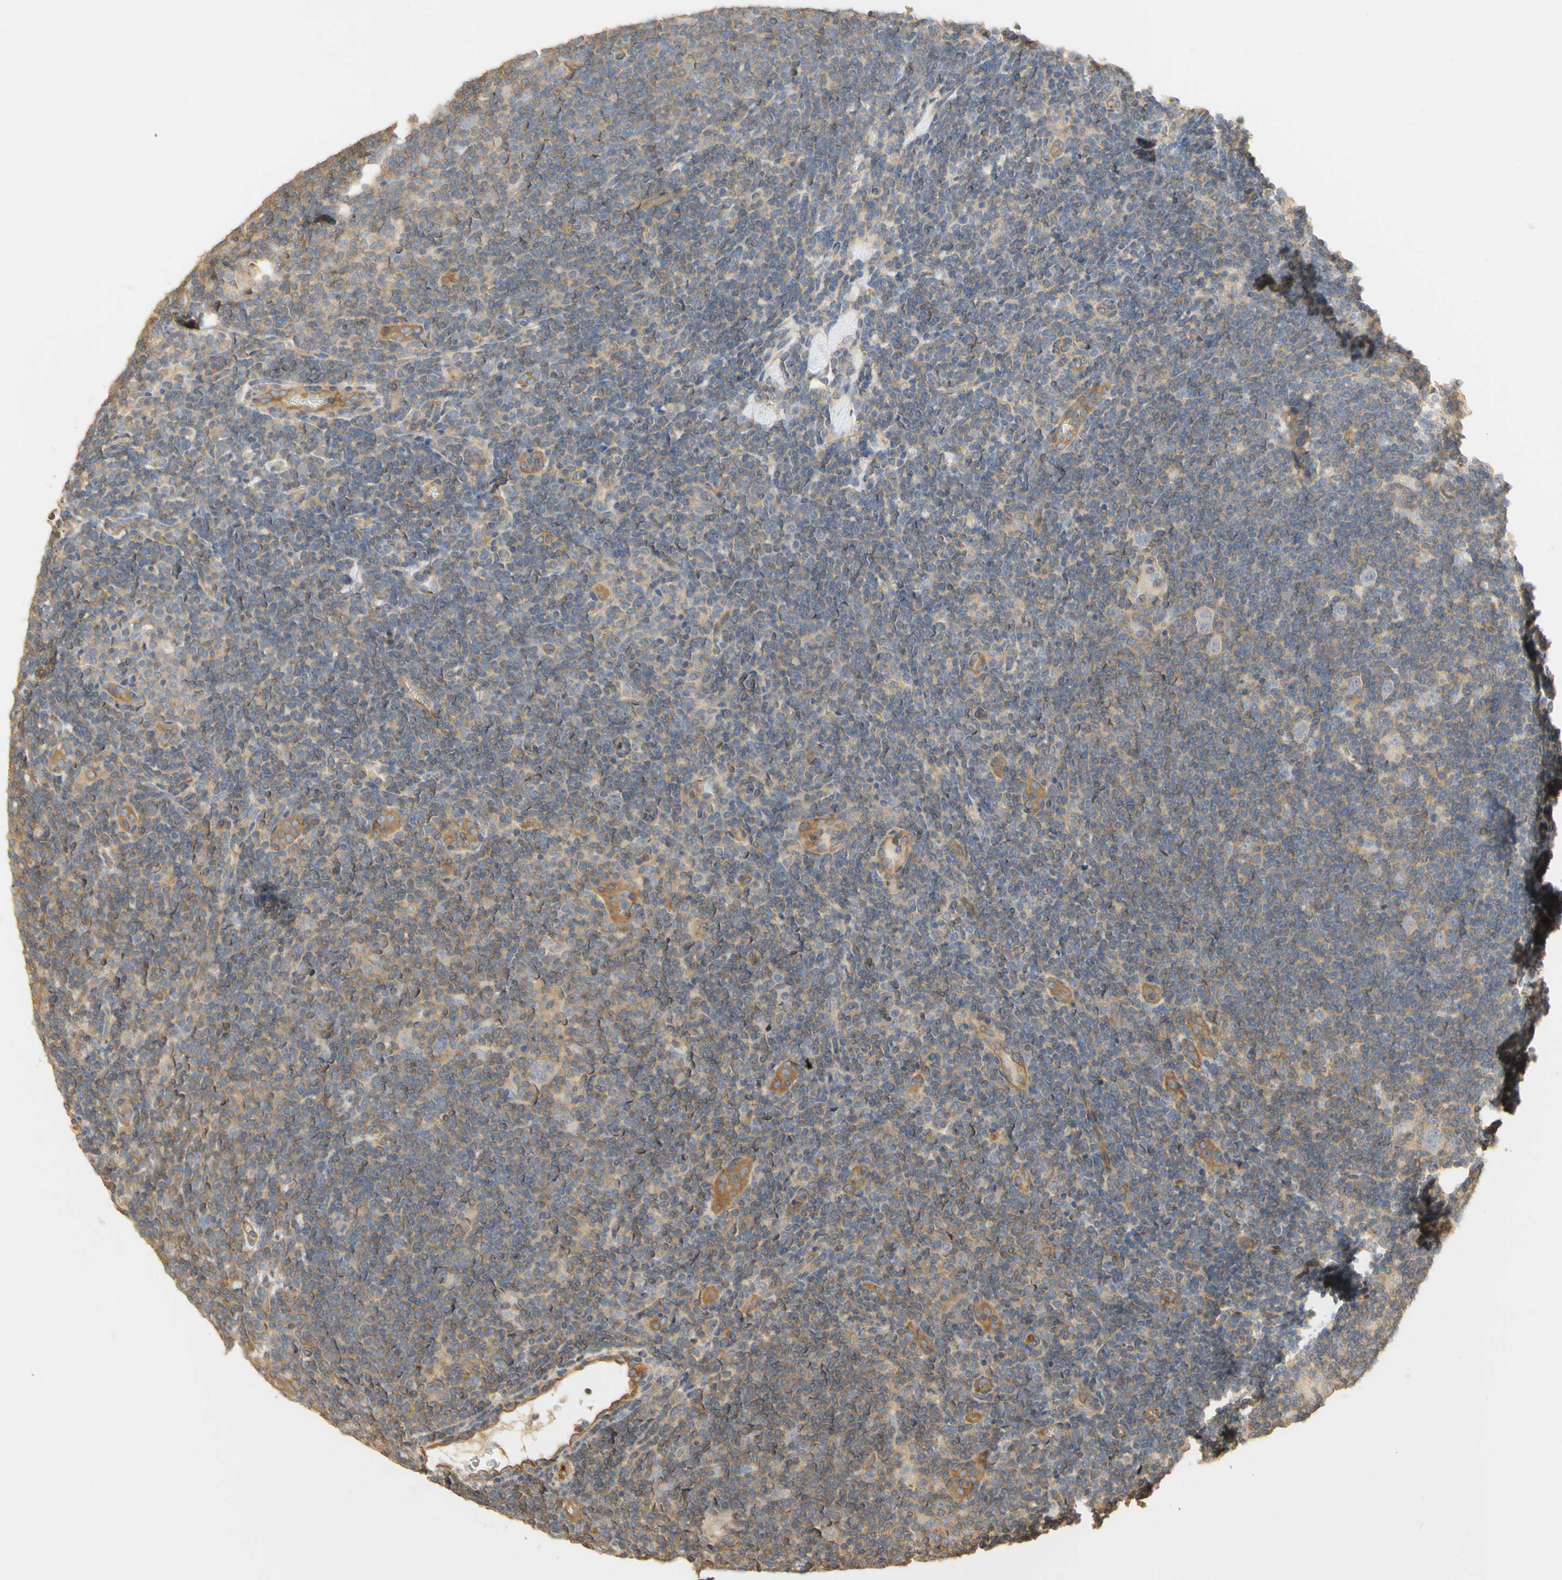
{"staining": {"intensity": "negative", "quantity": "none", "location": "none"}, "tissue": "lymphoma", "cell_type": "Tumor cells", "image_type": "cancer", "snomed": [{"axis": "morphology", "description": "Hodgkin's disease, NOS"}, {"axis": "topography", "description": "Lymph node"}], "caption": "DAB immunohistochemical staining of lymphoma exhibits no significant staining in tumor cells.", "gene": "KCNE4", "patient": {"sex": "female", "age": 57}}